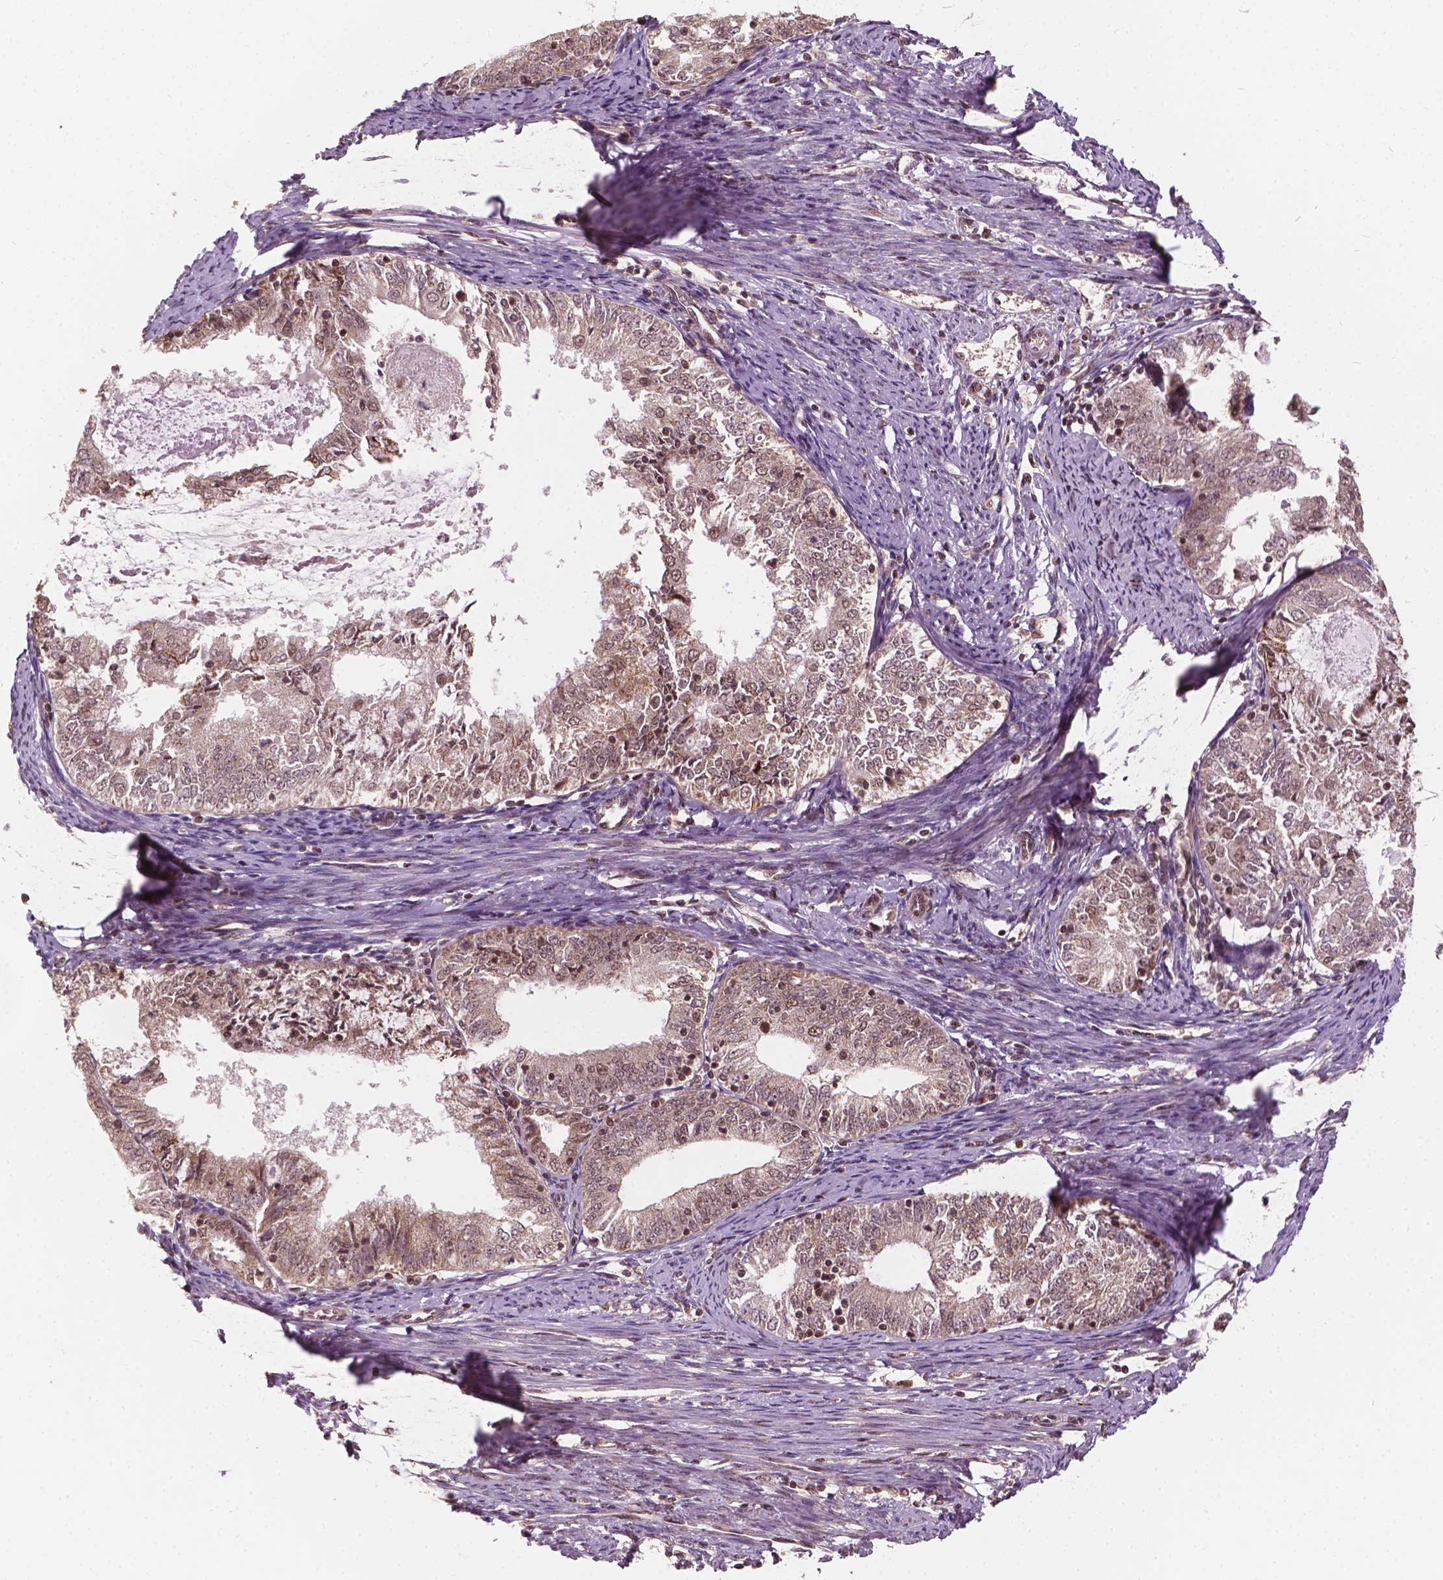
{"staining": {"intensity": "weak", "quantity": ">75%", "location": "nuclear"}, "tissue": "endometrial cancer", "cell_type": "Tumor cells", "image_type": "cancer", "snomed": [{"axis": "morphology", "description": "Adenocarcinoma, NOS"}, {"axis": "topography", "description": "Endometrium"}], "caption": "Immunohistochemical staining of endometrial cancer (adenocarcinoma) reveals low levels of weak nuclear expression in about >75% of tumor cells.", "gene": "GPS2", "patient": {"sex": "female", "age": 57}}